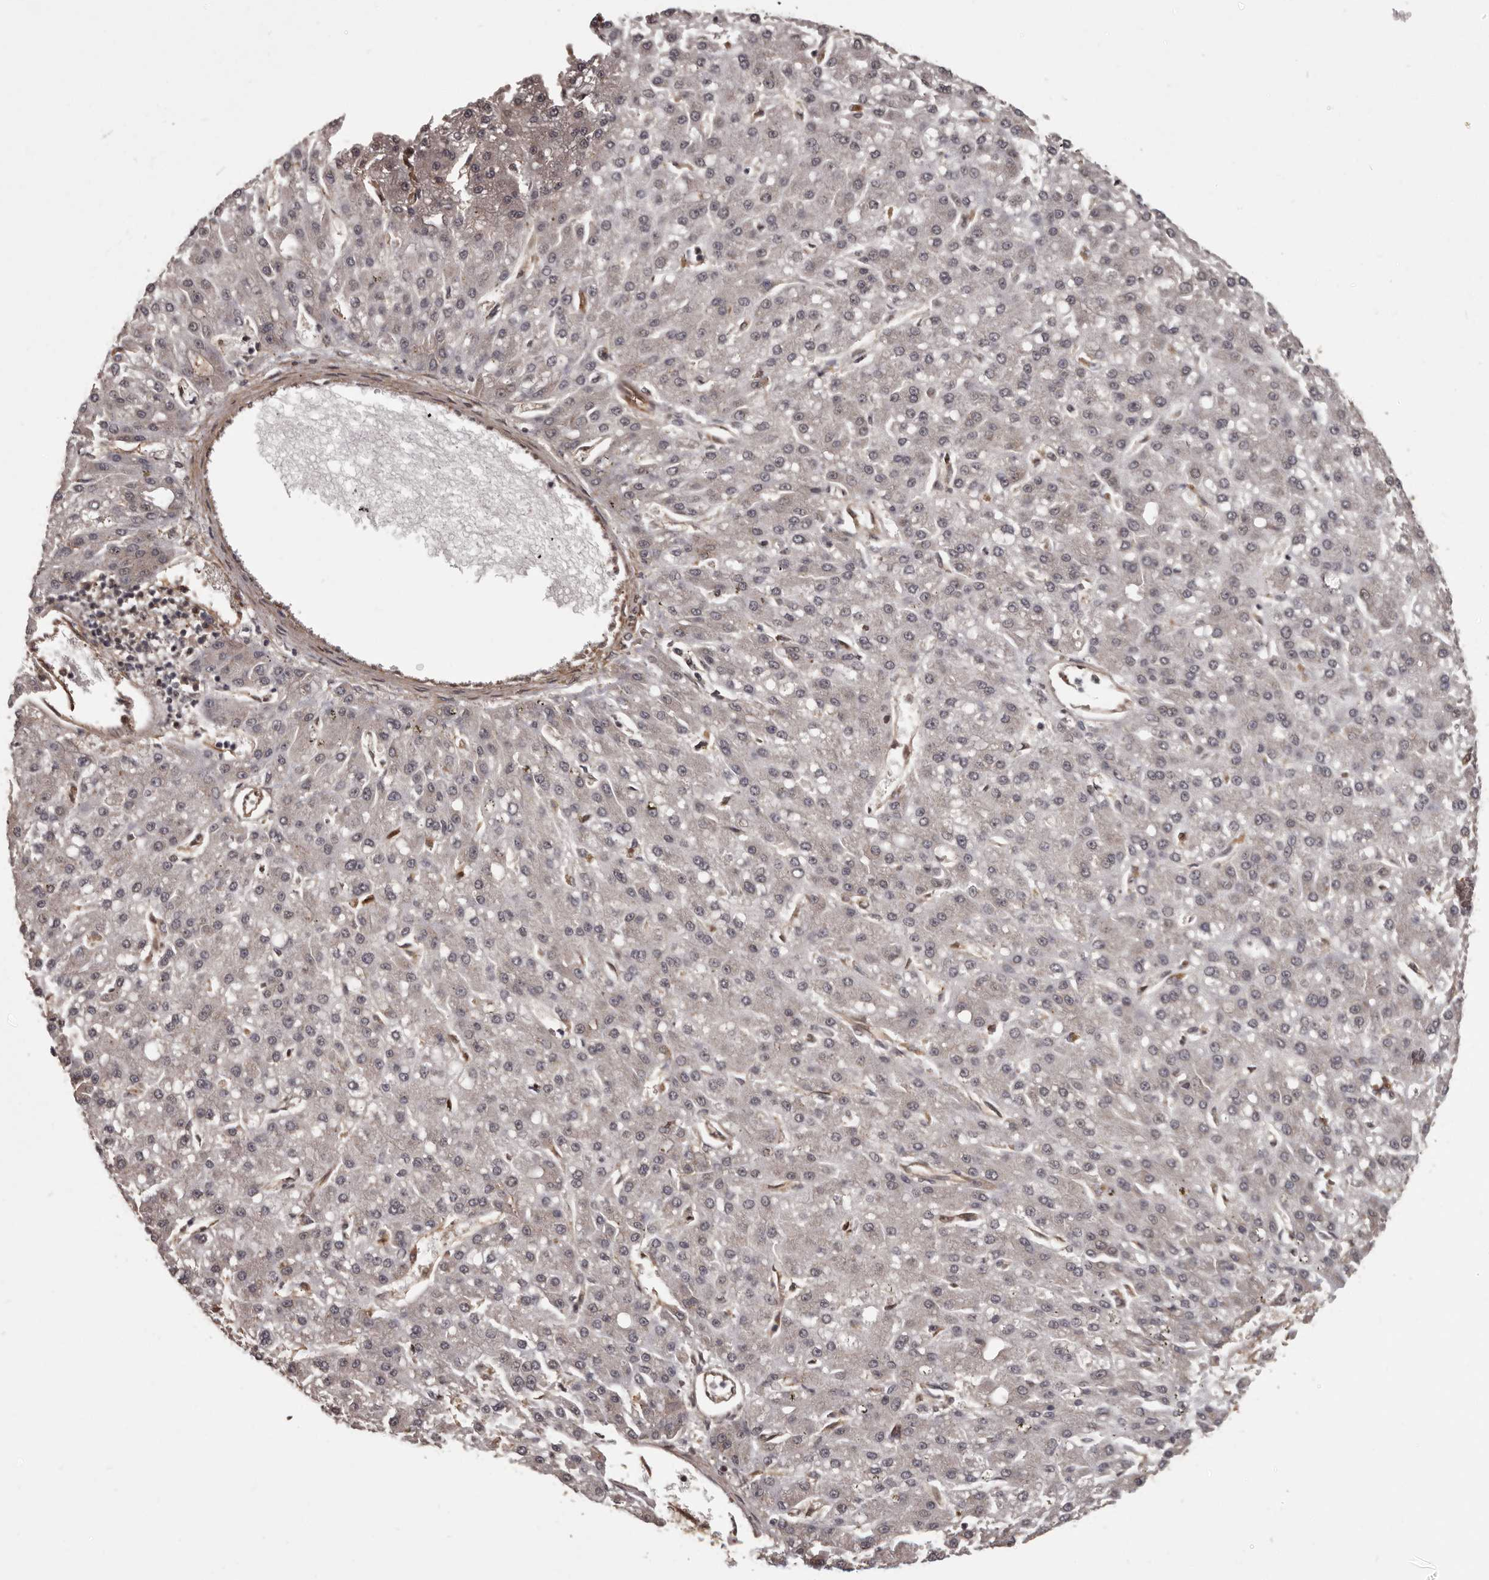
{"staining": {"intensity": "weak", "quantity": "25%-75%", "location": "cytoplasmic/membranous"}, "tissue": "liver cancer", "cell_type": "Tumor cells", "image_type": "cancer", "snomed": [{"axis": "morphology", "description": "Carcinoma, Hepatocellular, NOS"}, {"axis": "topography", "description": "Liver"}], "caption": "The immunohistochemical stain shows weak cytoplasmic/membranous staining in tumor cells of hepatocellular carcinoma (liver) tissue.", "gene": "SLITRK6", "patient": {"sex": "male", "age": 67}}